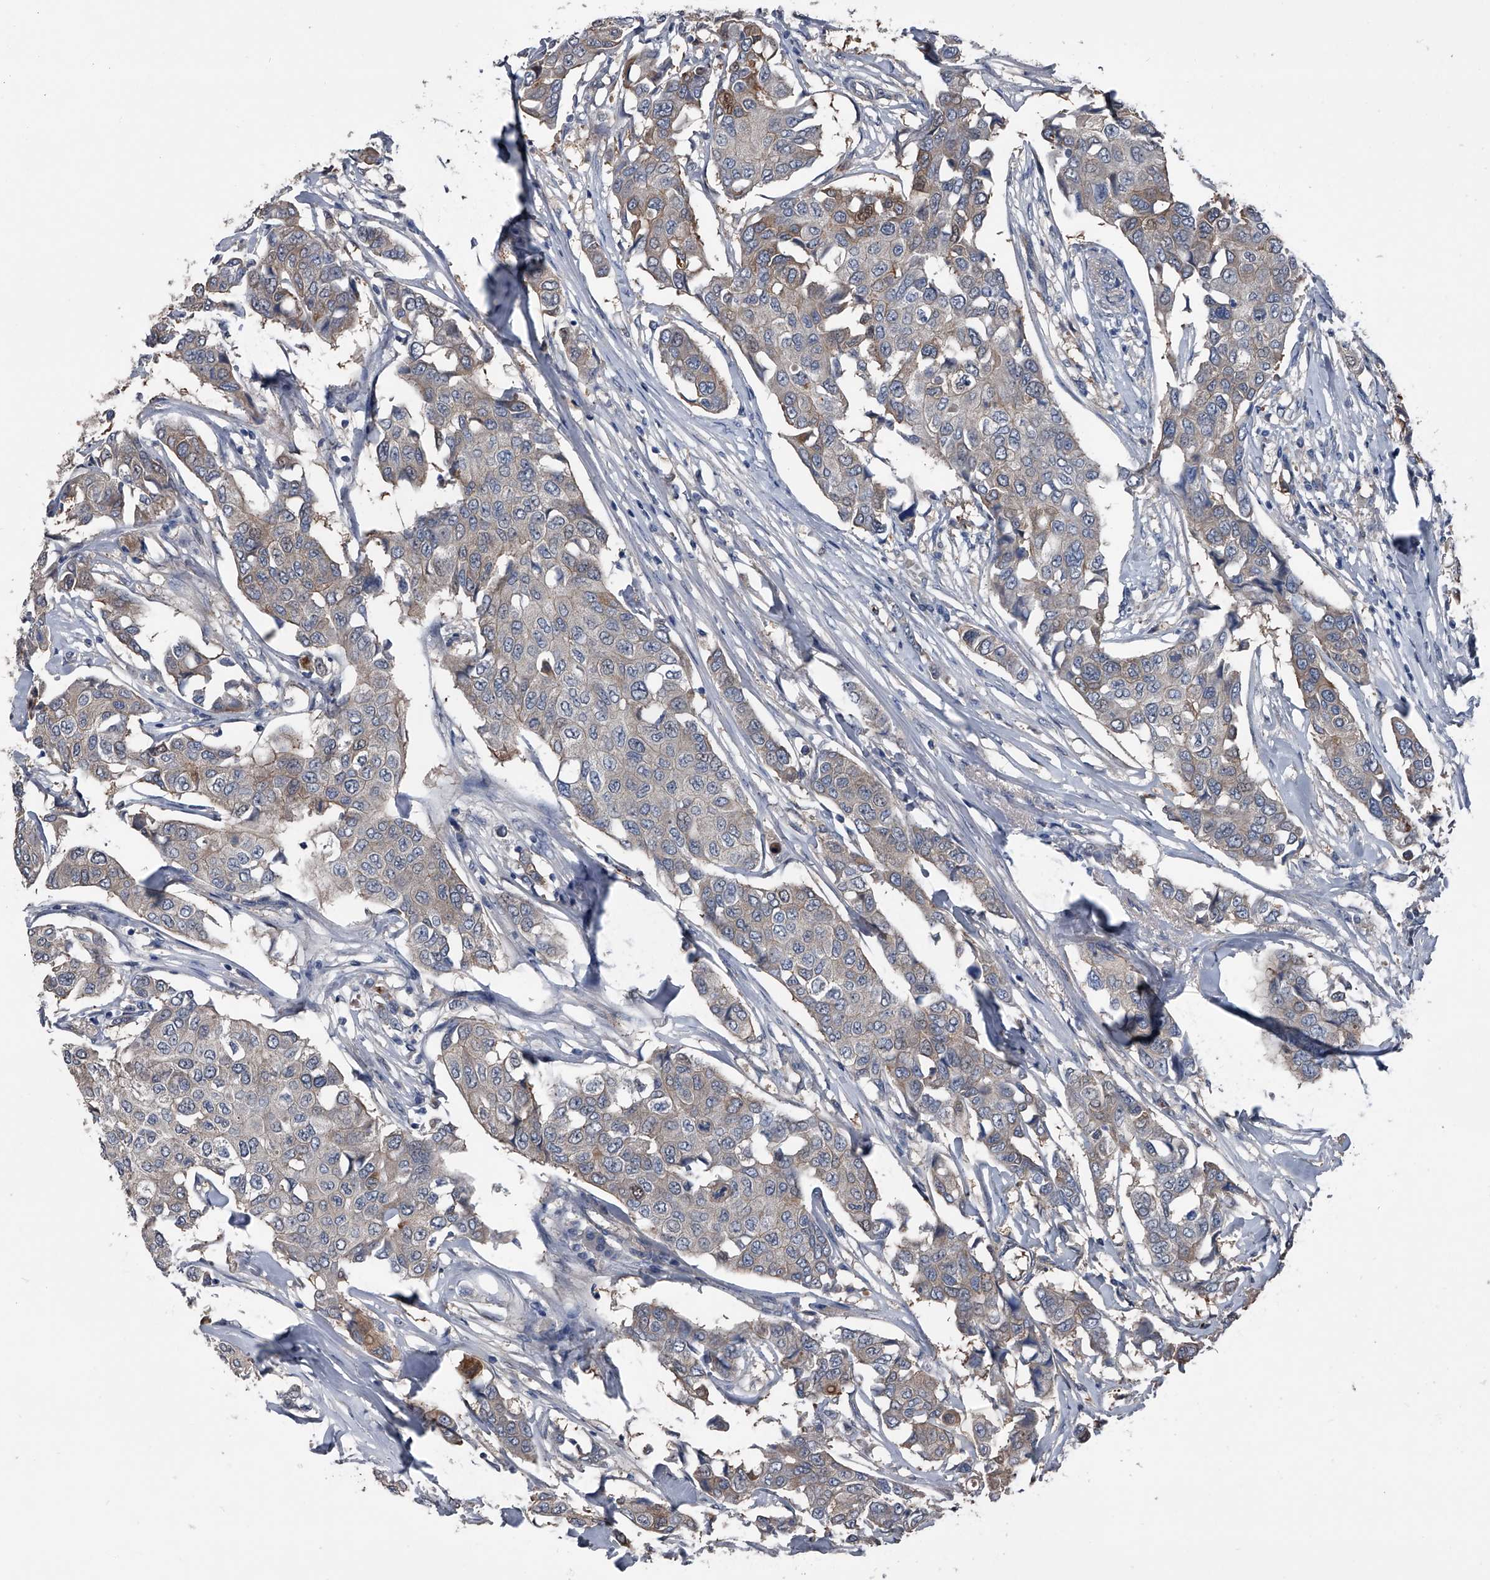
{"staining": {"intensity": "weak", "quantity": "<25%", "location": "cytoplasmic/membranous"}, "tissue": "breast cancer", "cell_type": "Tumor cells", "image_type": "cancer", "snomed": [{"axis": "morphology", "description": "Duct carcinoma"}, {"axis": "topography", "description": "Breast"}], "caption": "Immunohistochemistry histopathology image of invasive ductal carcinoma (breast) stained for a protein (brown), which displays no expression in tumor cells. Brightfield microscopy of immunohistochemistry stained with DAB (brown) and hematoxylin (blue), captured at high magnification.", "gene": "KIF13A", "patient": {"sex": "female", "age": 80}}